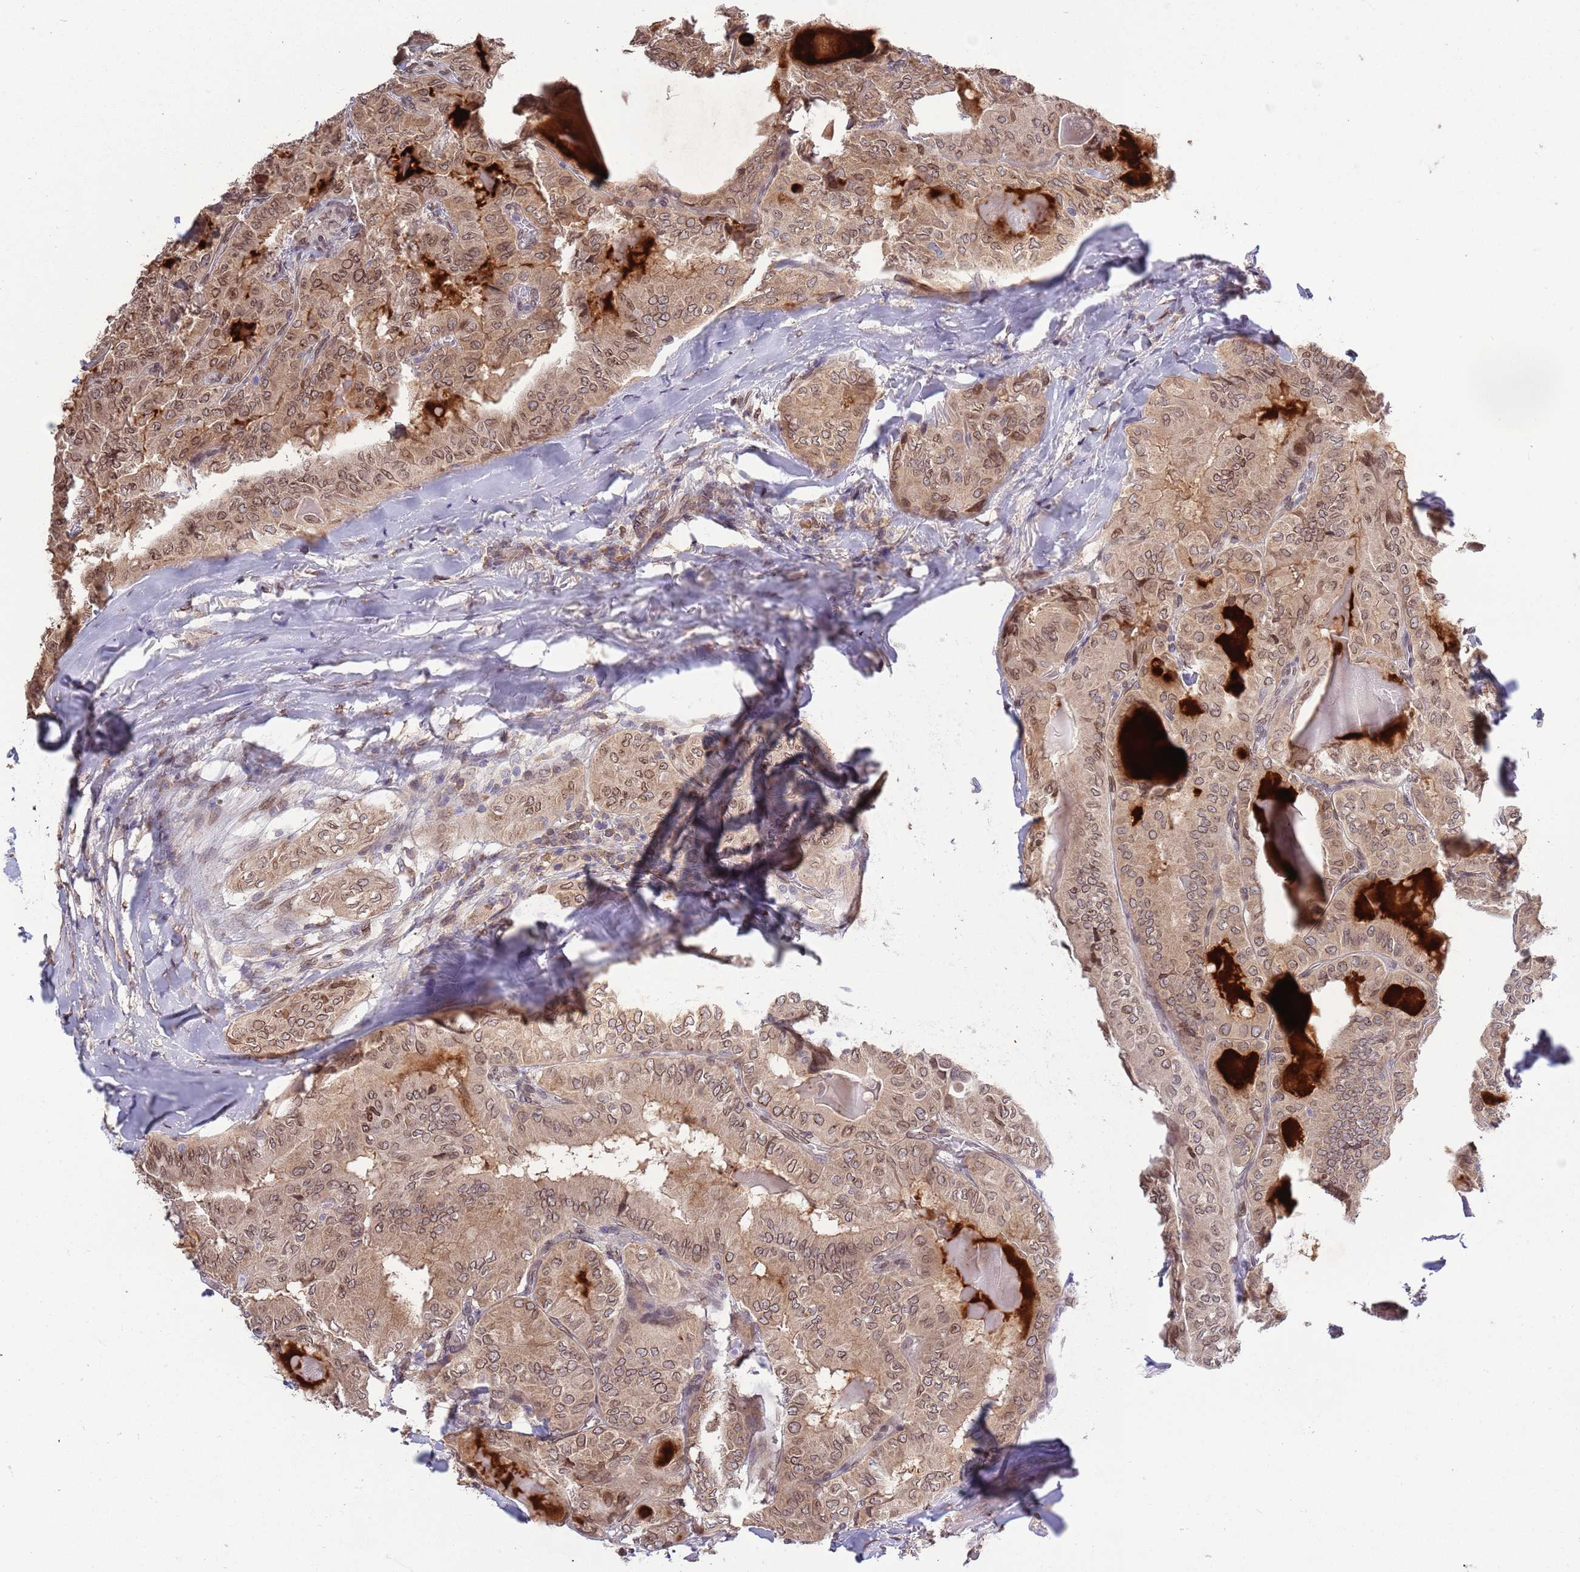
{"staining": {"intensity": "moderate", "quantity": ">75%", "location": "cytoplasmic/membranous,nuclear"}, "tissue": "thyroid cancer", "cell_type": "Tumor cells", "image_type": "cancer", "snomed": [{"axis": "morphology", "description": "Papillary adenocarcinoma, NOS"}, {"axis": "topography", "description": "Thyroid gland"}], "caption": "Immunohistochemical staining of human papillary adenocarcinoma (thyroid) shows medium levels of moderate cytoplasmic/membranous and nuclear positivity in about >75% of tumor cells.", "gene": "ZNF665", "patient": {"sex": "female", "age": 68}}